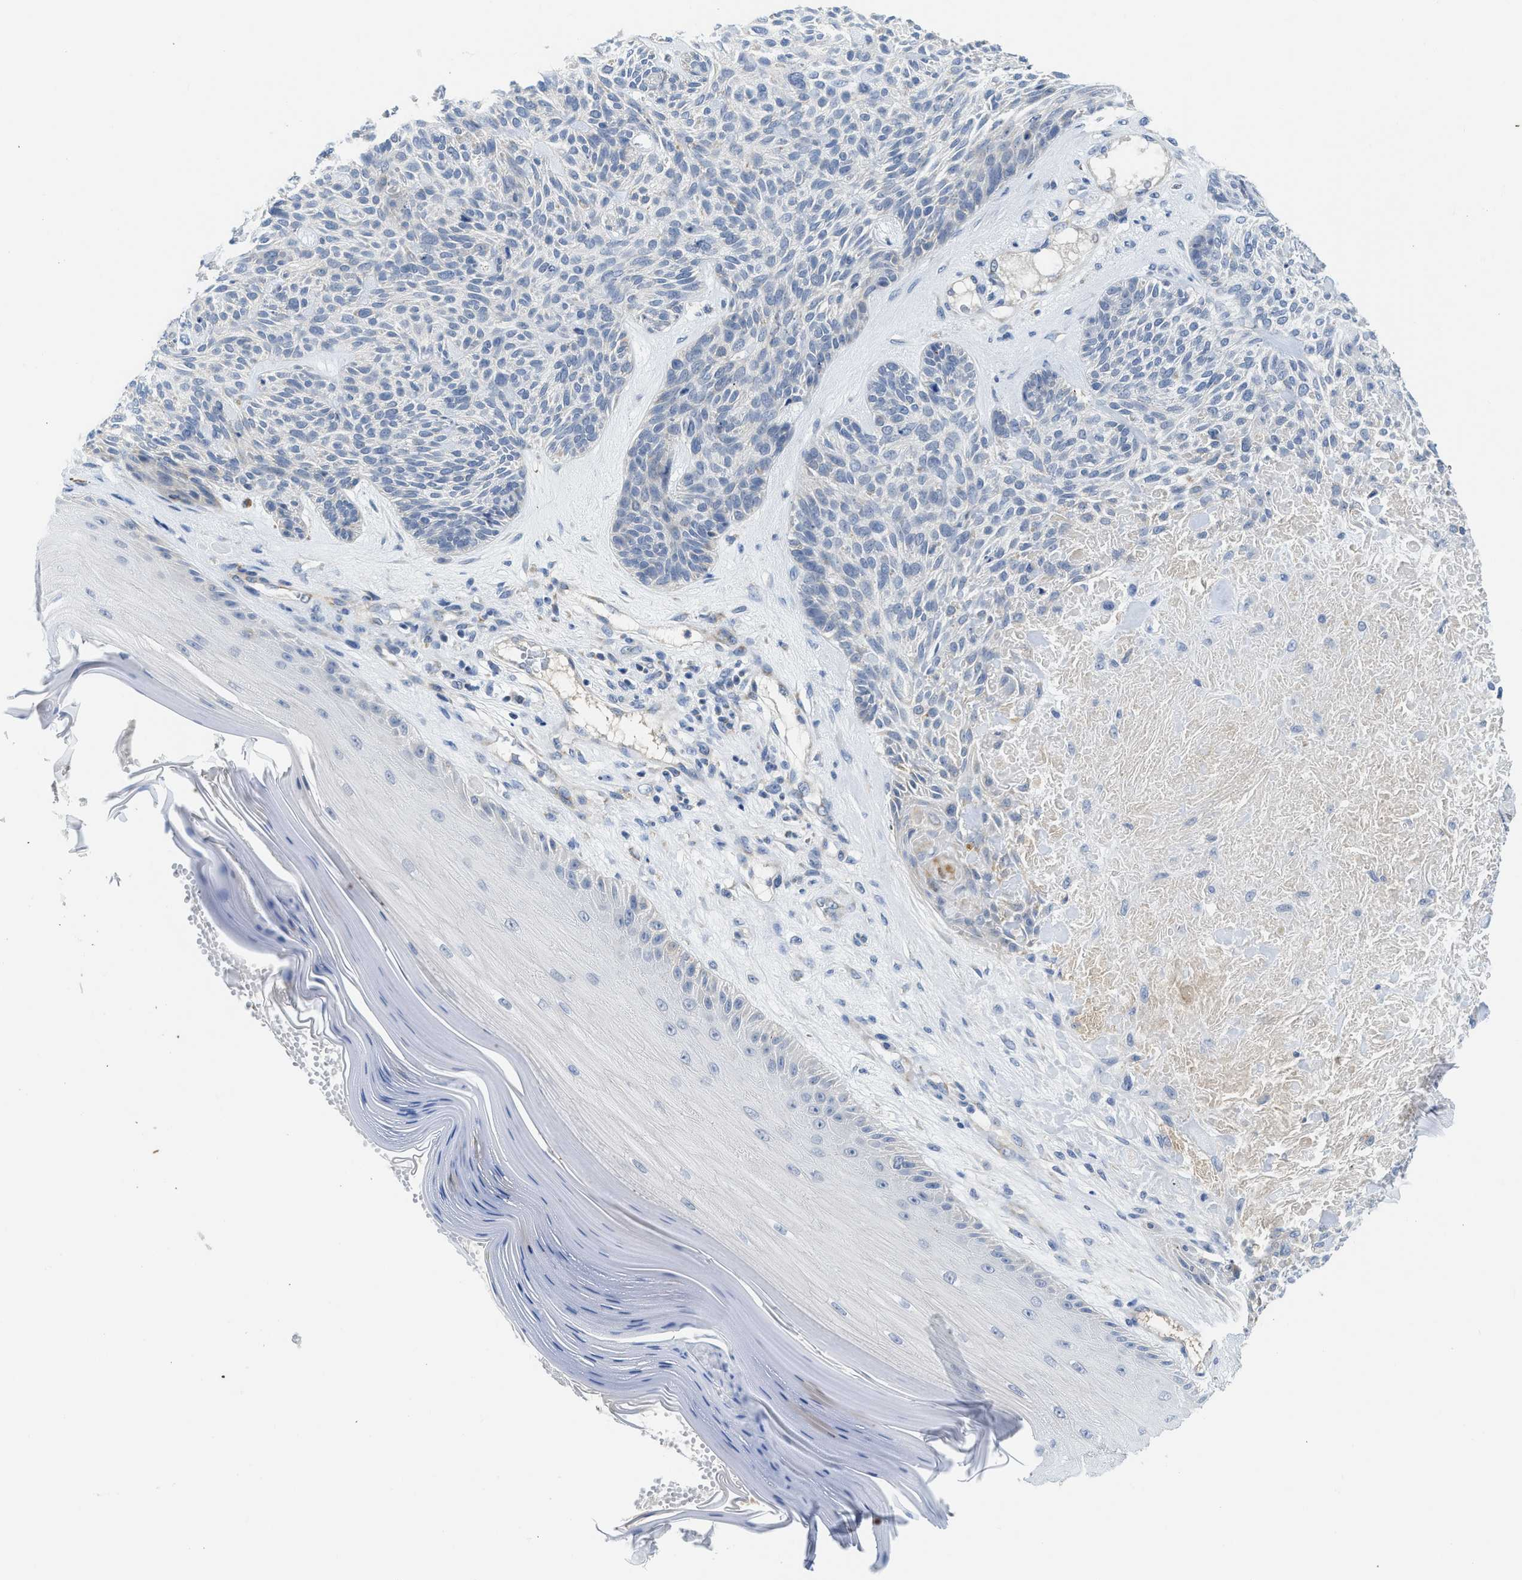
{"staining": {"intensity": "negative", "quantity": "none", "location": "none"}, "tissue": "skin cancer", "cell_type": "Tumor cells", "image_type": "cancer", "snomed": [{"axis": "morphology", "description": "Basal cell carcinoma"}, {"axis": "topography", "description": "Skin"}], "caption": "Tumor cells are negative for protein expression in human skin cancer.", "gene": "GATD3", "patient": {"sex": "male", "age": 55}}